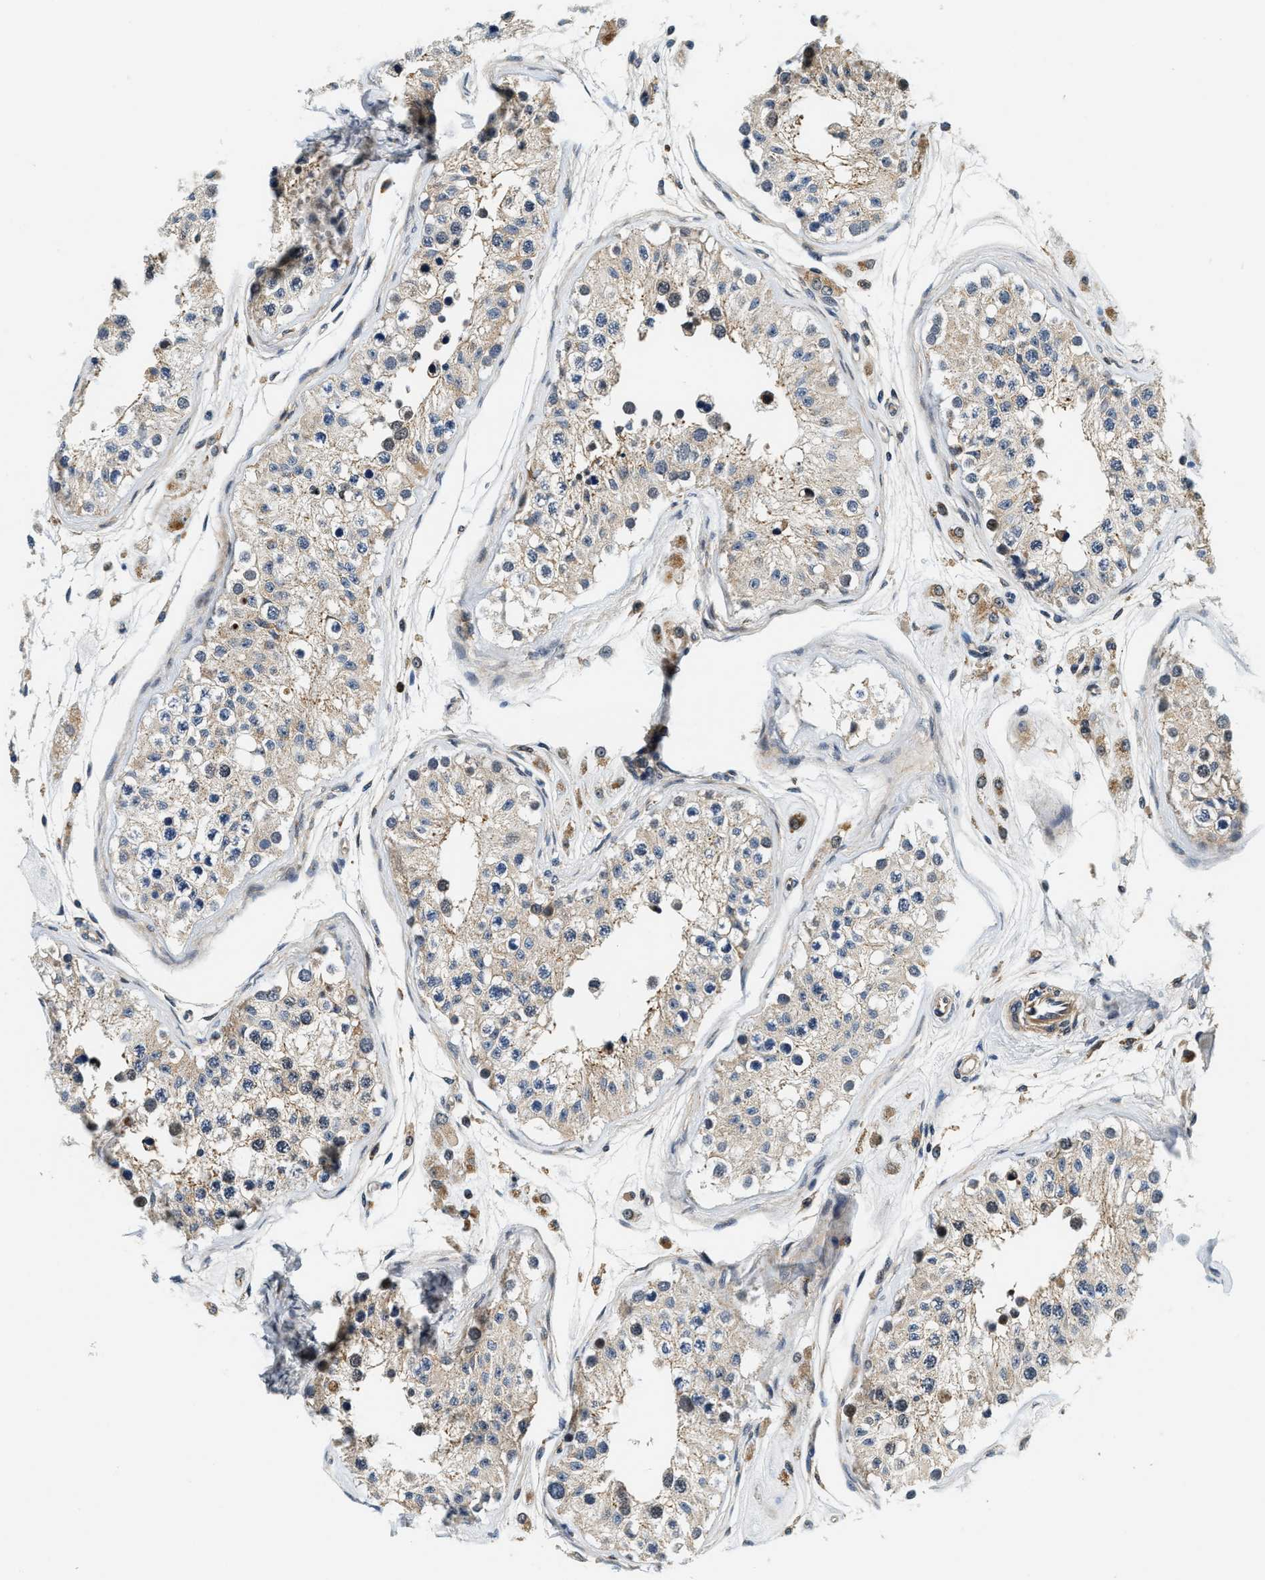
{"staining": {"intensity": "weak", "quantity": ">75%", "location": "cytoplasmic/membranous"}, "tissue": "testis", "cell_type": "Cells in seminiferous ducts", "image_type": "normal", "snomed": [{"axis": "morphology", "description": "Normal tissue, NOS"}, {"axis": "morphology", "description": "Adenocarcinoma, metastatic, NOS"}, {"axis": "topography", "description": "Testis"}], "caption": "The histopathology image demonstrates a brown stain indicating the presence of a protein in the cytoplasmic/membranous of cells in seminiferous ducts in testis.", "gene": "SAMD9", "patient": {"sex": "male", "age": 26}}